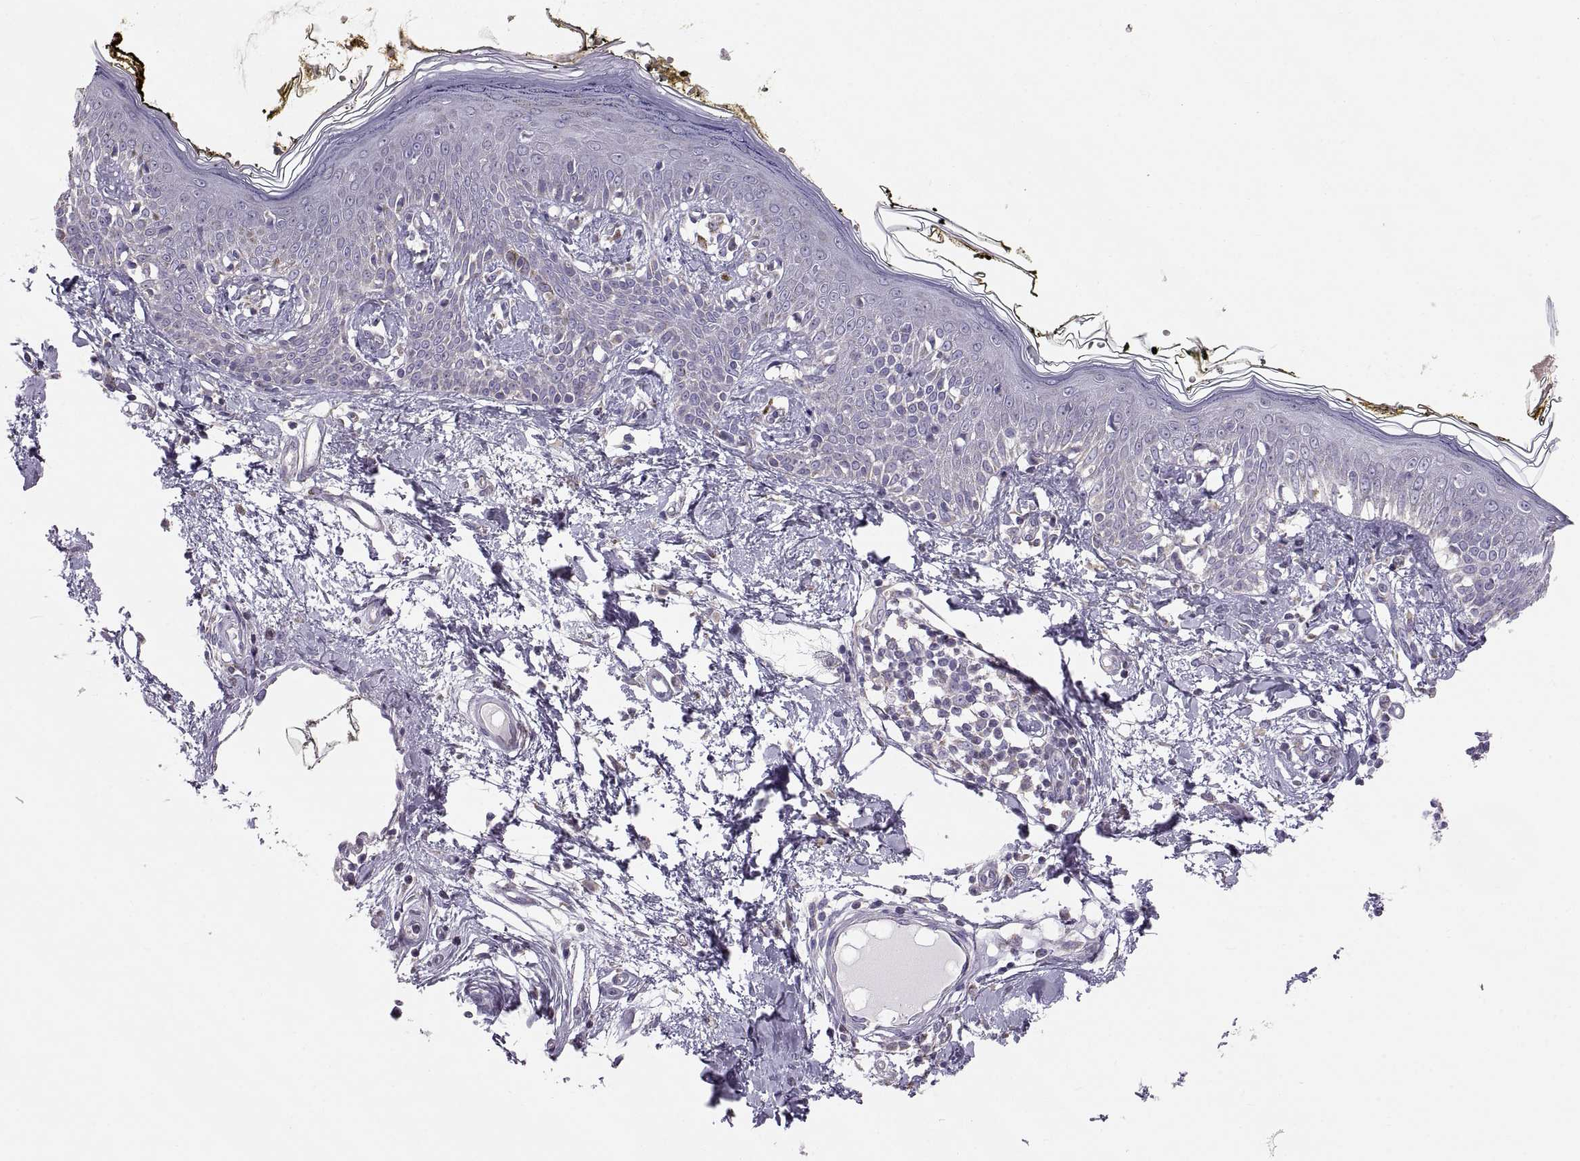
{"staining": {"intensity": "negative", "quantity": "none", "location": "none"}, "tissue": "skin", "cell_type": "Fibroblasts", "image_type": "normal", "snomed": [{"axis": "morphology", "description": "Normal tissue, NOS"}, {"axis": "topography", "description": "Skin"}], "caption": "Fibroblasts show no significant protein positivity in normal skin. (DAB immunohistochemistry with hematoxylin counter stain).", "gene": "TNNC1", "patient": {"sex": "male", "age": 76}}